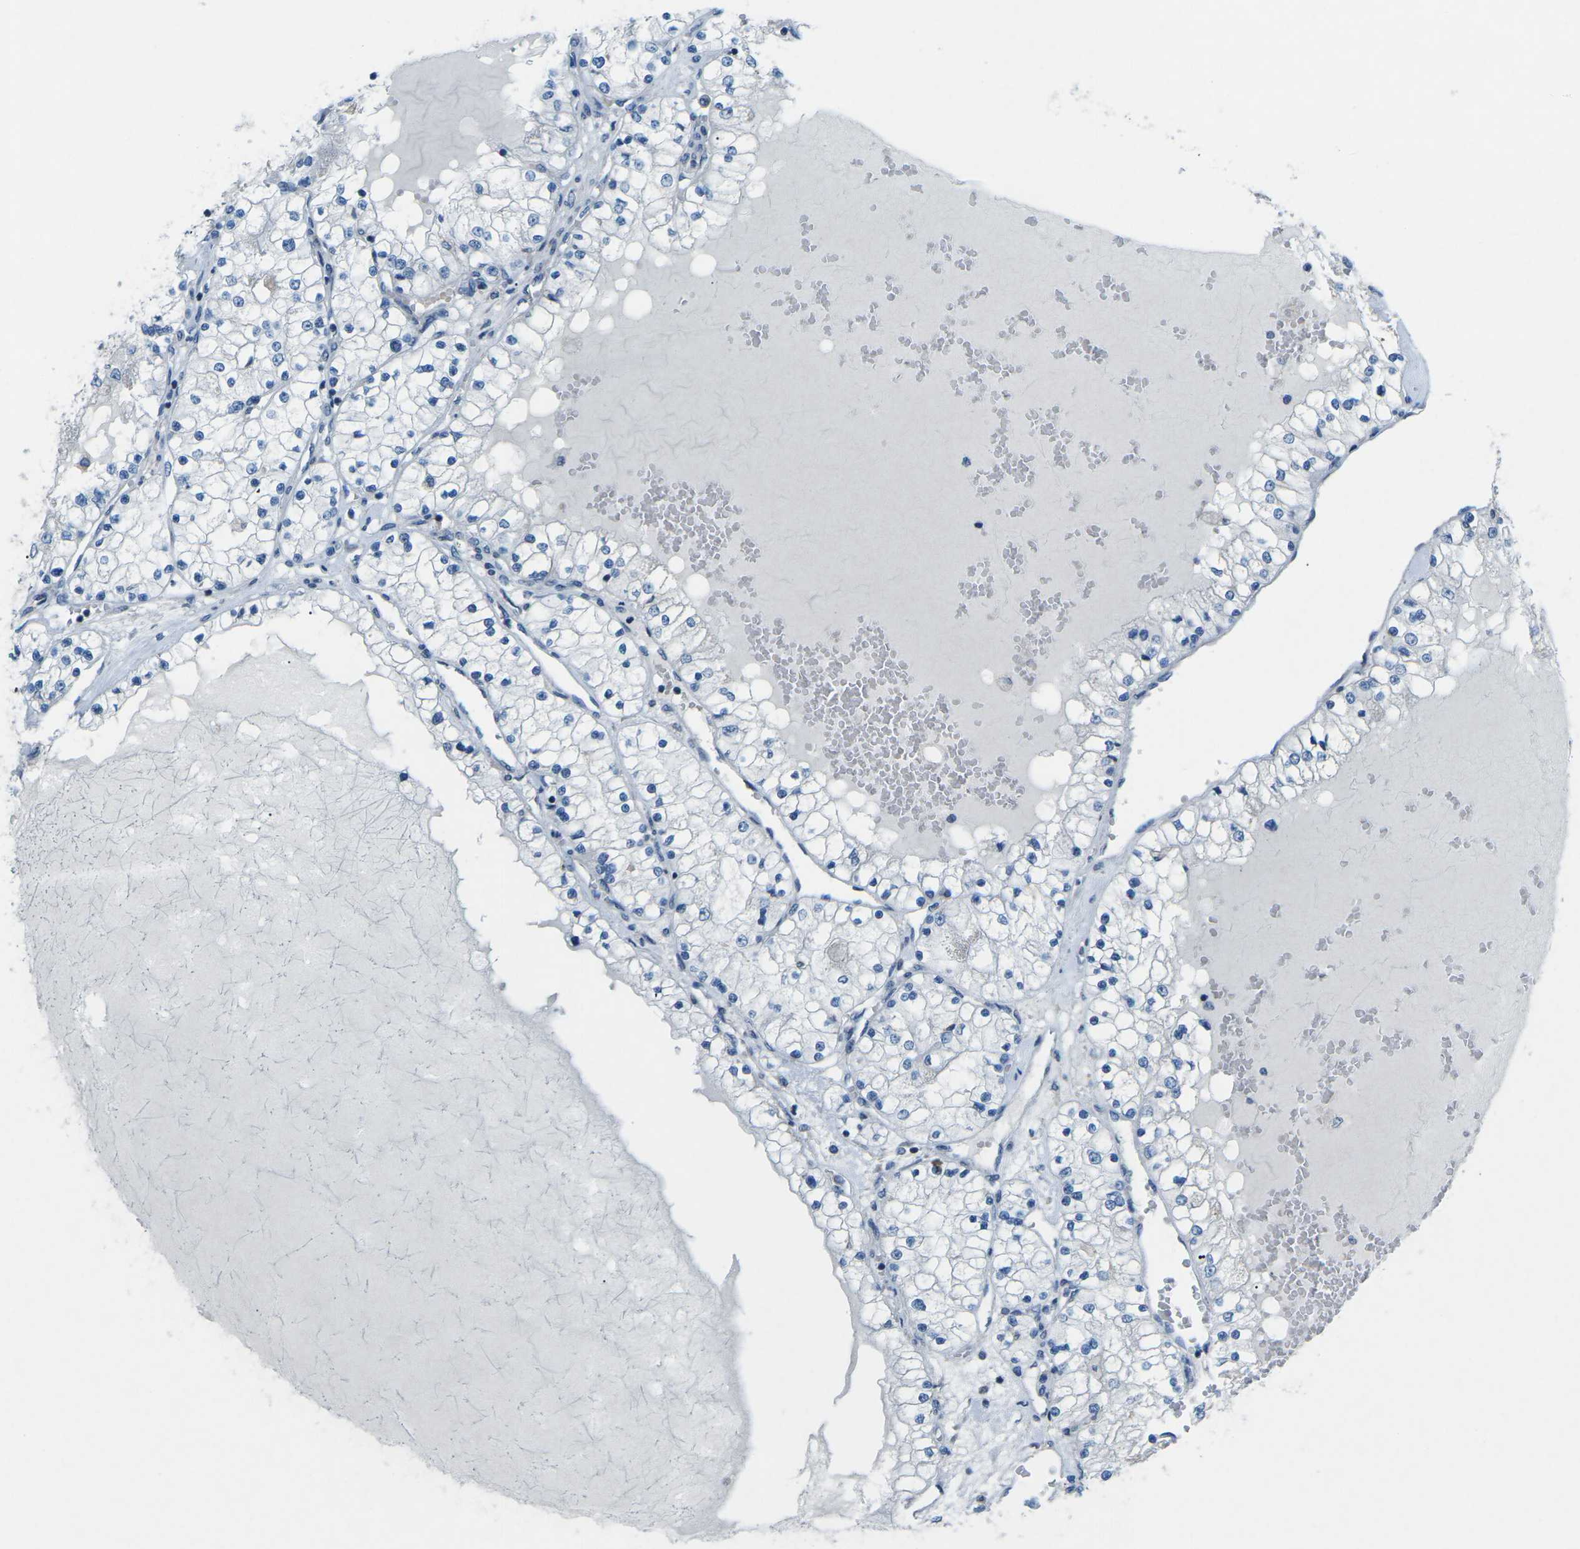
{"staining": {"intensity": "negative", "quantity": "none", "location": "none"}, "tissue": "renal cancer", "cell_type": "Tumor cells", "image_type": "cancer", "snomed": [{"axis": "morphology", "description": "Adenocarcinoma, NOS"}, {"axis": "topography", "description": "Kidney"}], "caption": "This is an immunohistochemistry micrograph of human renal cancer (adenocarcinoma). There is no expression in tumor cells.", "gene": "MBNL1", "patient": {"sex": "male", "age": 68}}